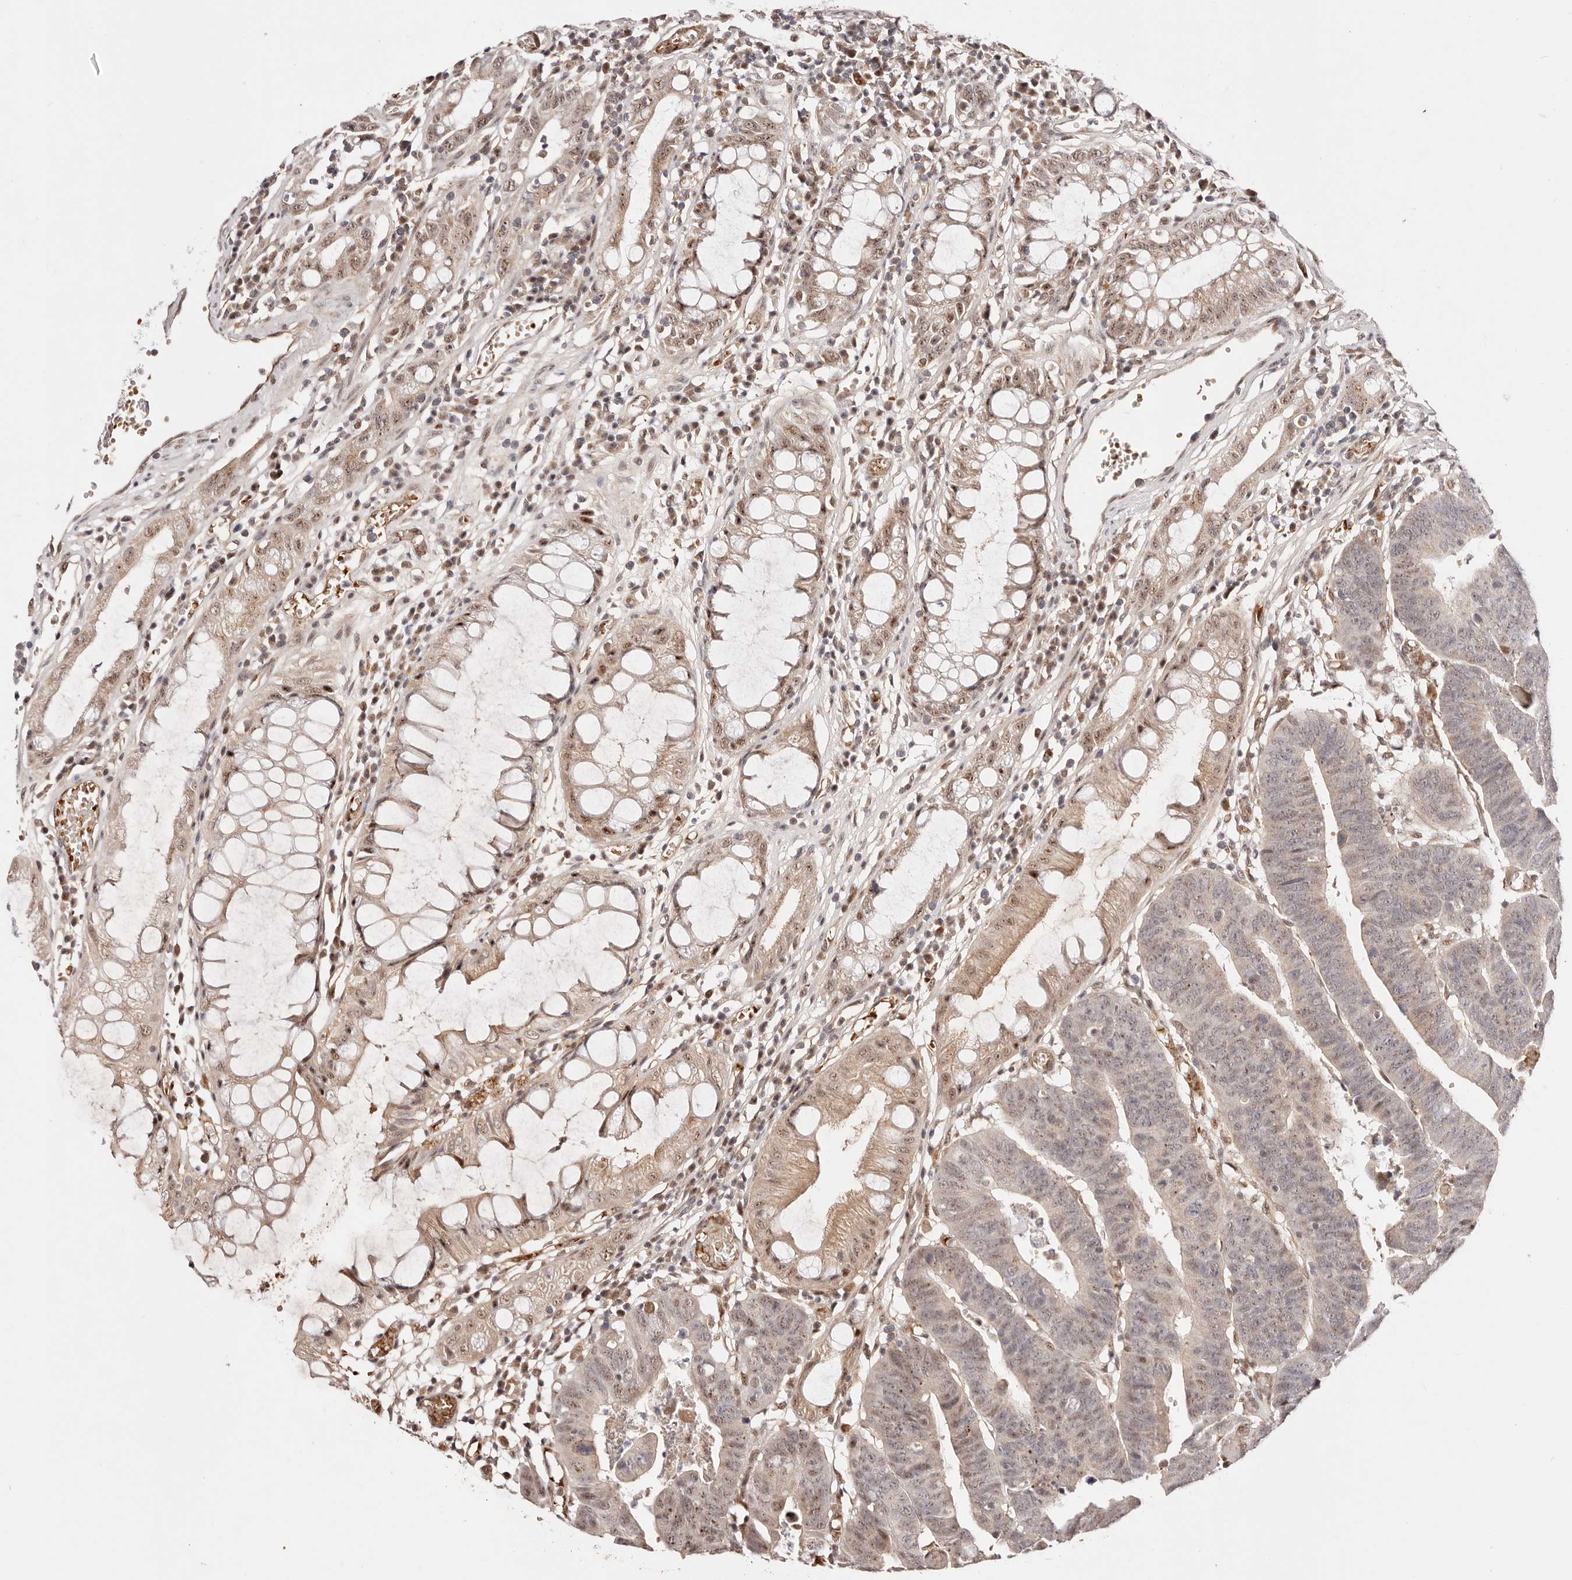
{"staining": {"intensity": "weak", "quantity": ">75%", "location": "nuclear"}, "tissue": "colorectal cancer", "cell_type": "Tumor cells", "image_type": "cancer", "snomed": [{"axis": "morphology", "description": "Adenocarcinoma, NOS"}, {"axis": "topography", "description": "Rectum"}], "caption": "Brown immunohistochemical staining in human adenocarcinoma (colorectal) demonstrates weak nuclear staining in about >75% of tumor cells.", "gene": "WRN", "patient": {"sex": "female", "age": 65}}